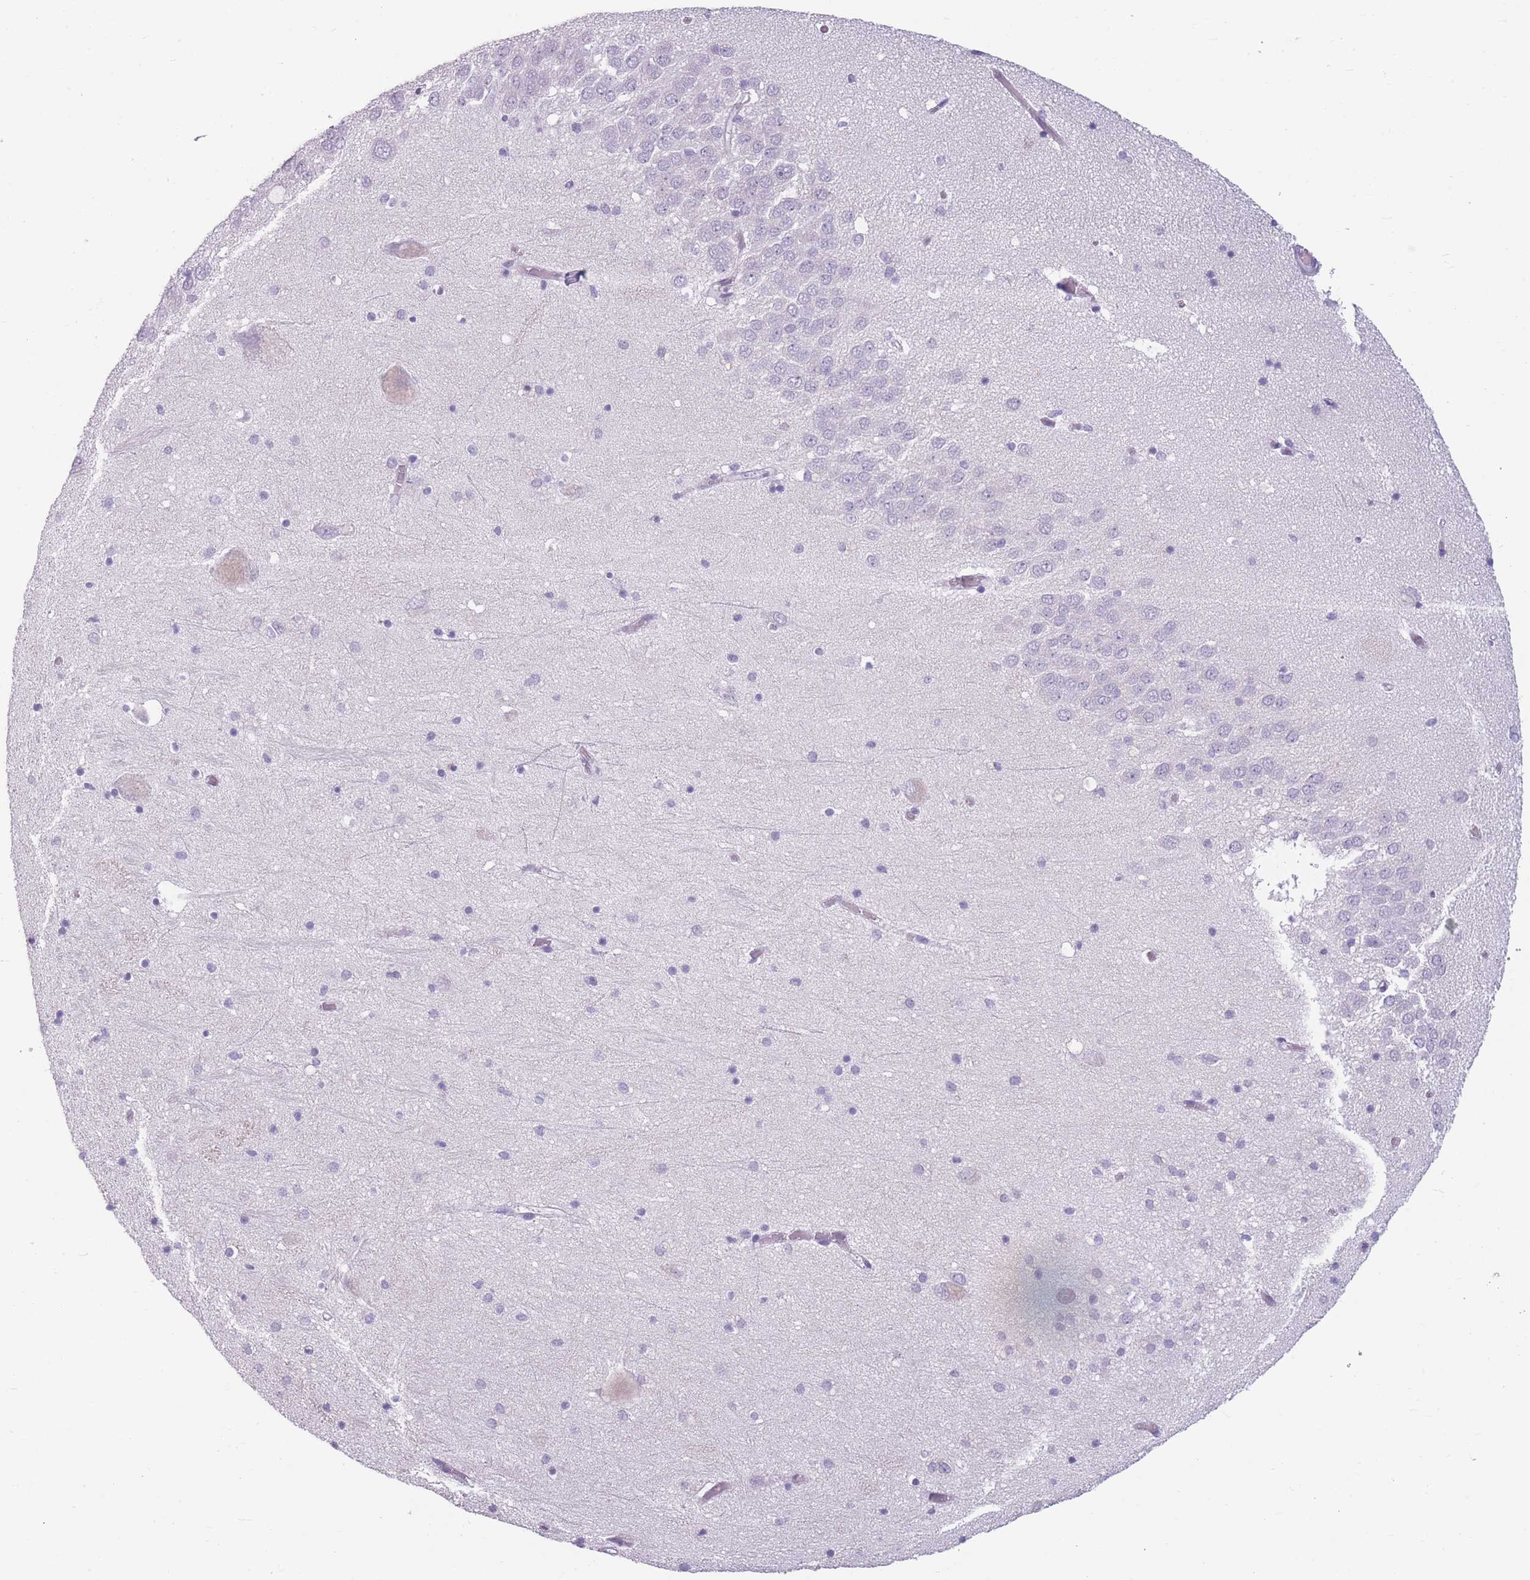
{"staining": {"intensity": "negative", "quantity": "none", "location": "none"}, "tissue": "hippocampus", "cell_type": "Glial cells", "image_type": "normal", "snomed": [{"axis": "morphology", "description": "Normal tissue, NOS"}, {"axis": "topography", "description": "Hippocampus"}], "caption": "The histopathology image shows no significant staining in glial cells of hippocampus.", "gene": "CCNO", "patient": {"sex": "male", "age": 70}}